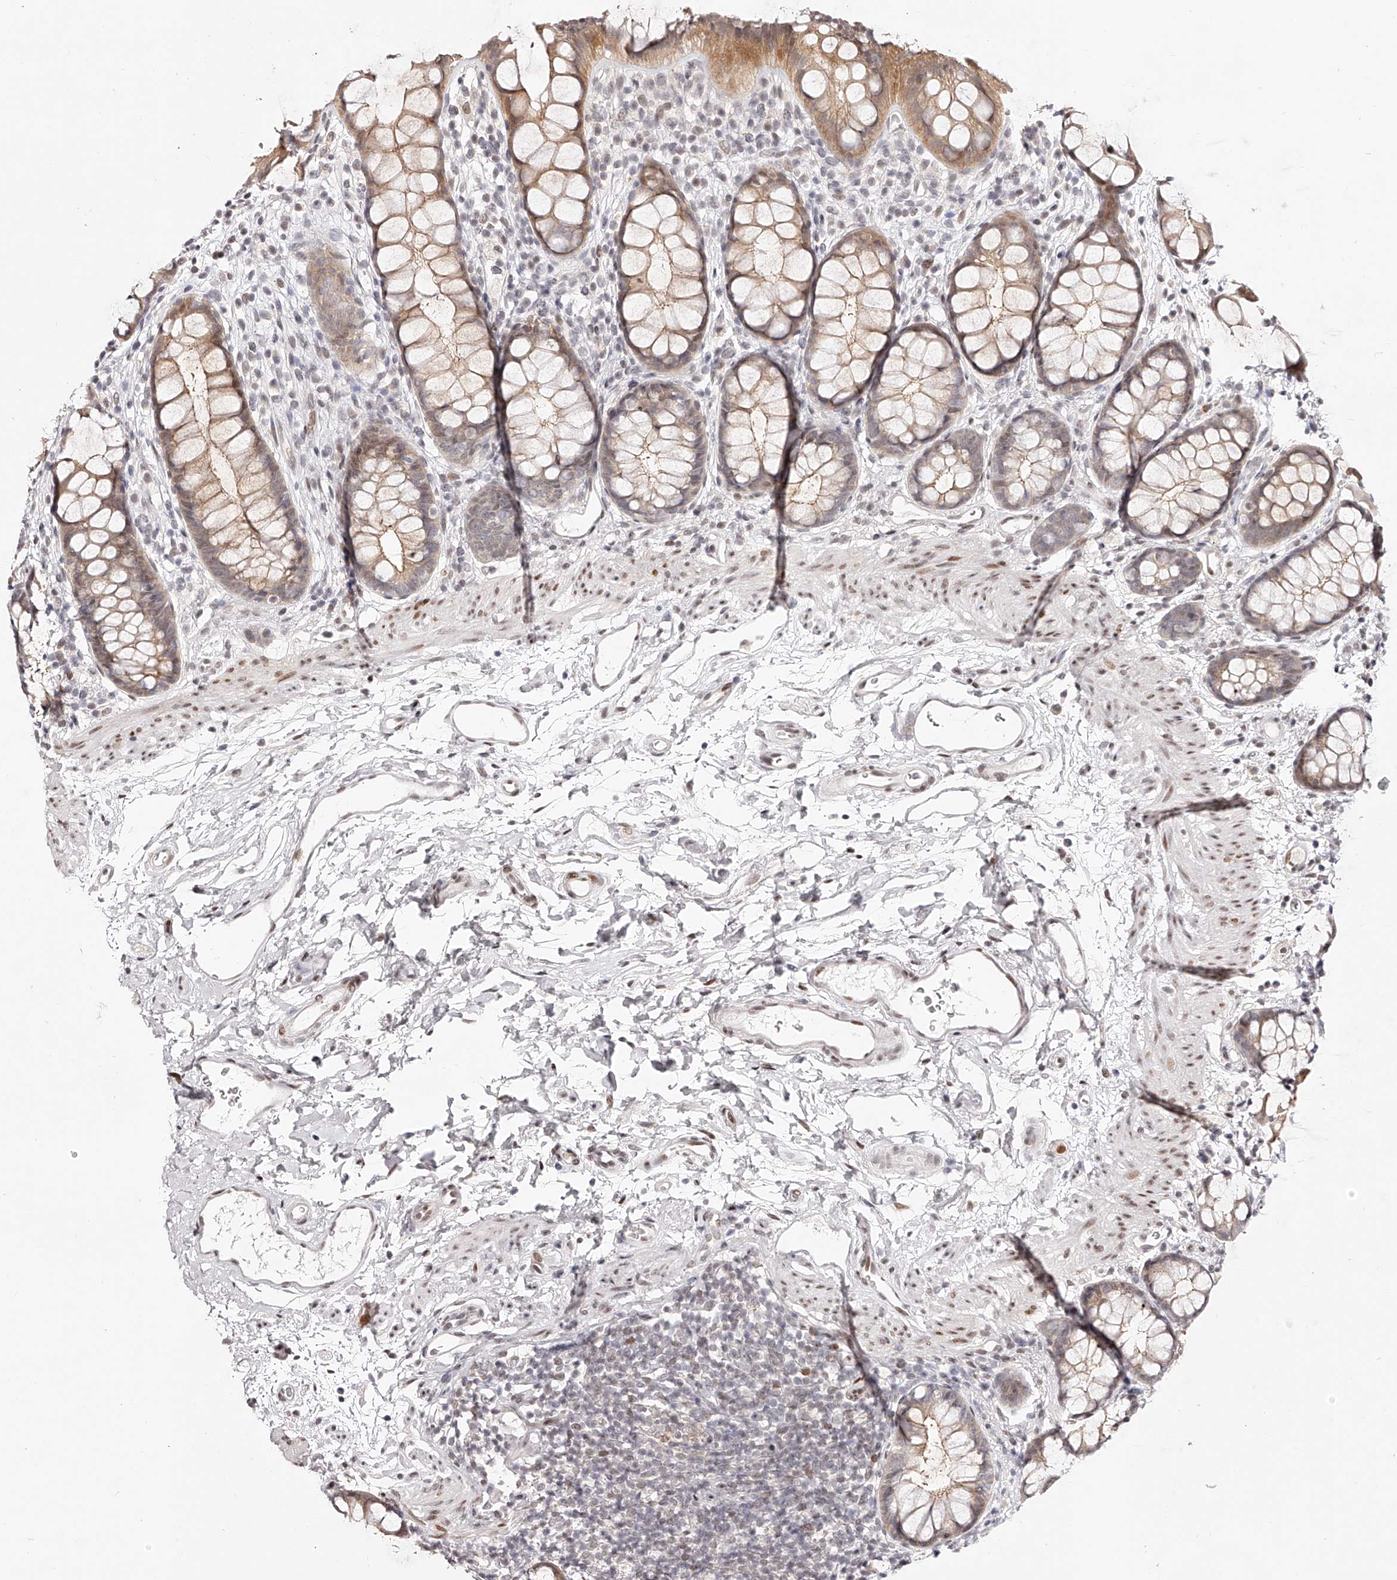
{"staining": {"intensity": "moderate", "quantity": ">75%", "location": "cytoplasmic/membranous"}, "tissue": "rectum", "cell_type": "Glandular cells", "image_type": "normal", "snomed": [{"axis": "morphology", "description": "Normal tissue, NOS"}, {"axis": "topography", "description": "Rectum"}], "caption": "The image exhibits immunohistochemical staining of unremarkable rectum. There is moderate cytoplasmic/membranous staining is present in about >75% of glandular cells.", "gene": "USF3", "patient": {"sex": "female", "age": 65}}